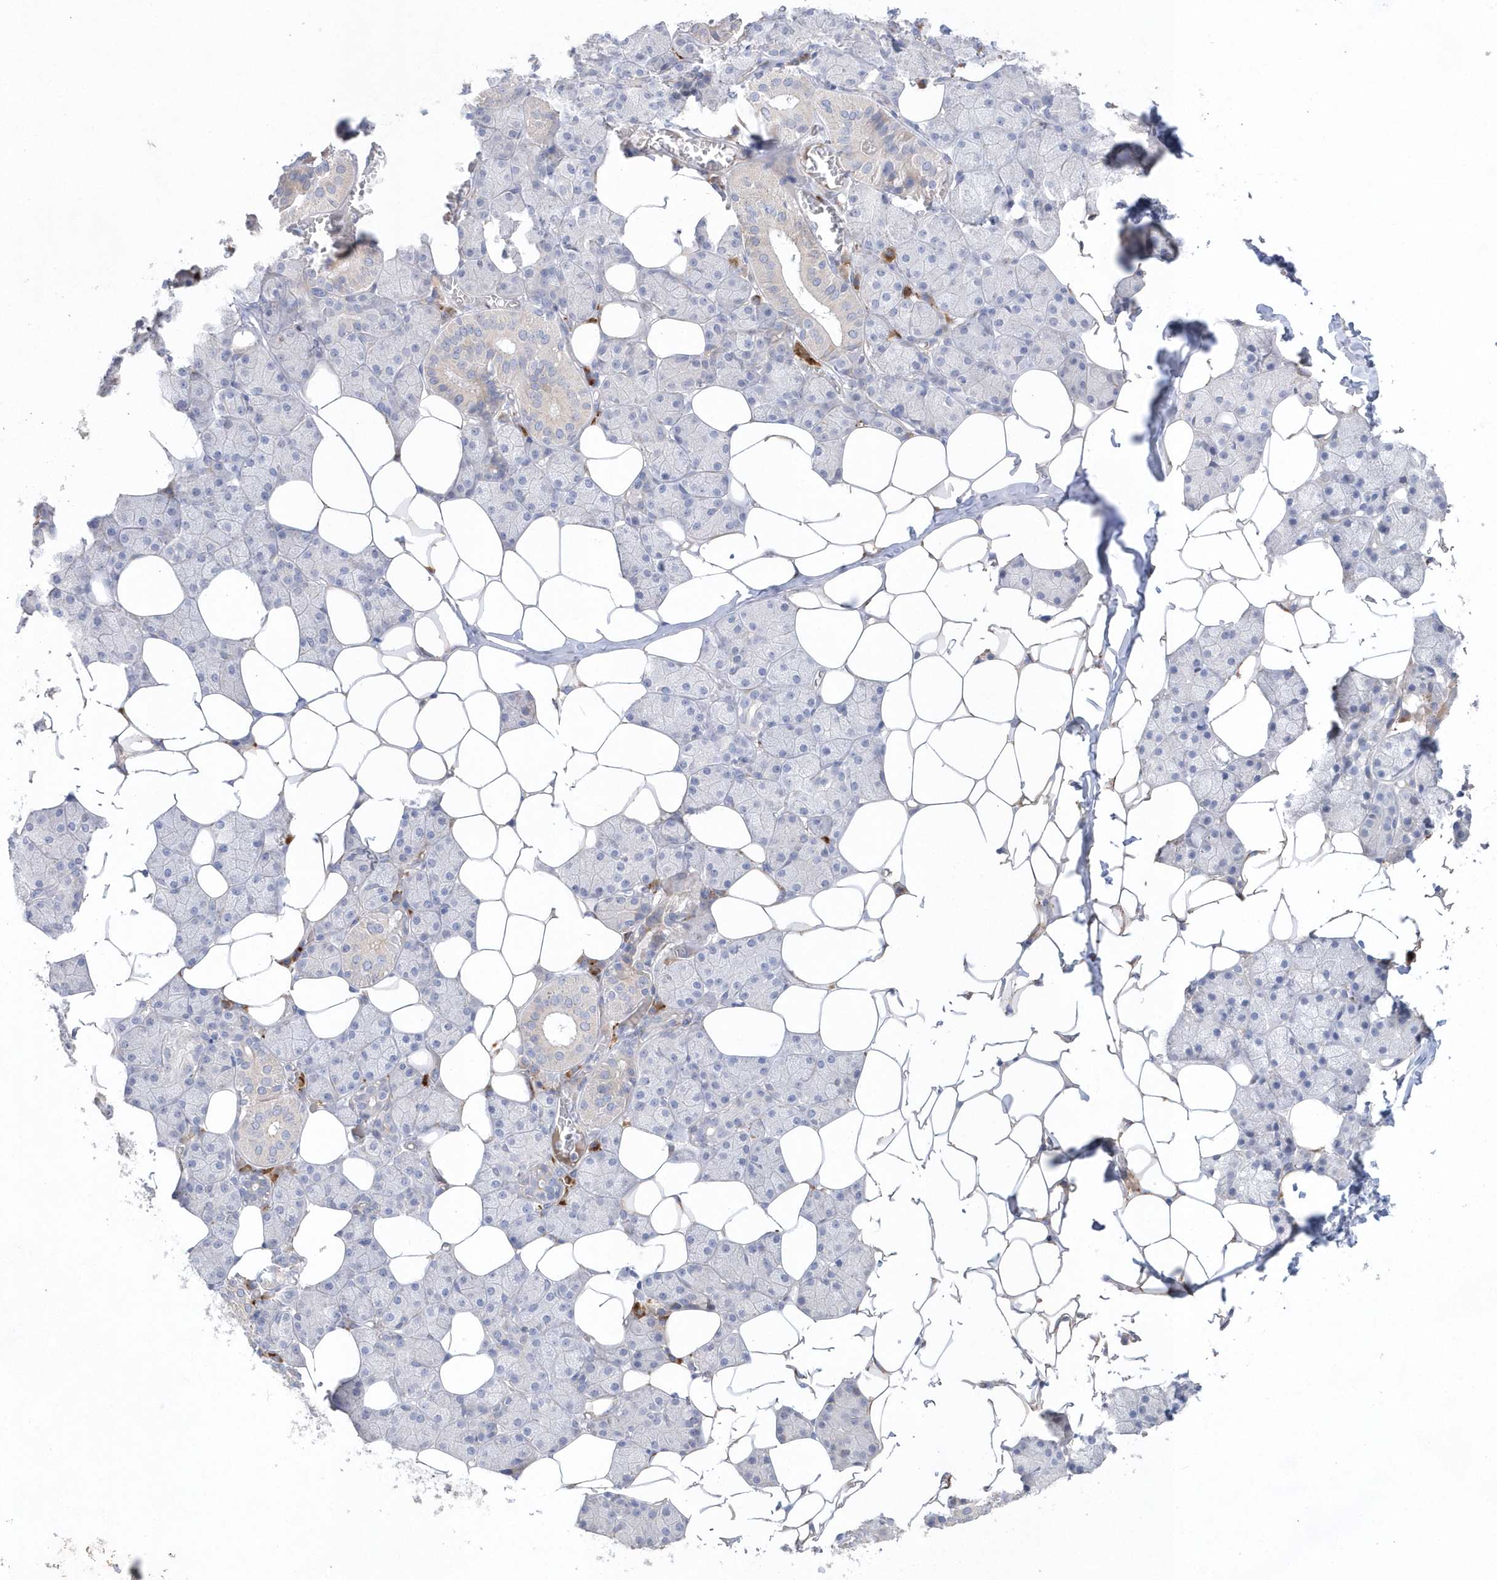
{"staining": {"intensity": "negative", "quantity": "none", "location": "none"}, "tissue": "salivary gland", "cell_type": "Glandular cells", "image_type": "normal", "snomed": [{"axis": "morphology", "description": "Normal tissue, NOS"}, {"axis": "topography", "description": "Salivary gland"}], "caption": "Immunohistochemistry of benign salivary gland shows no expression in glandular cells.", "gene": "TMEM132B", "patient": {"sex": "female", "age": 33}}